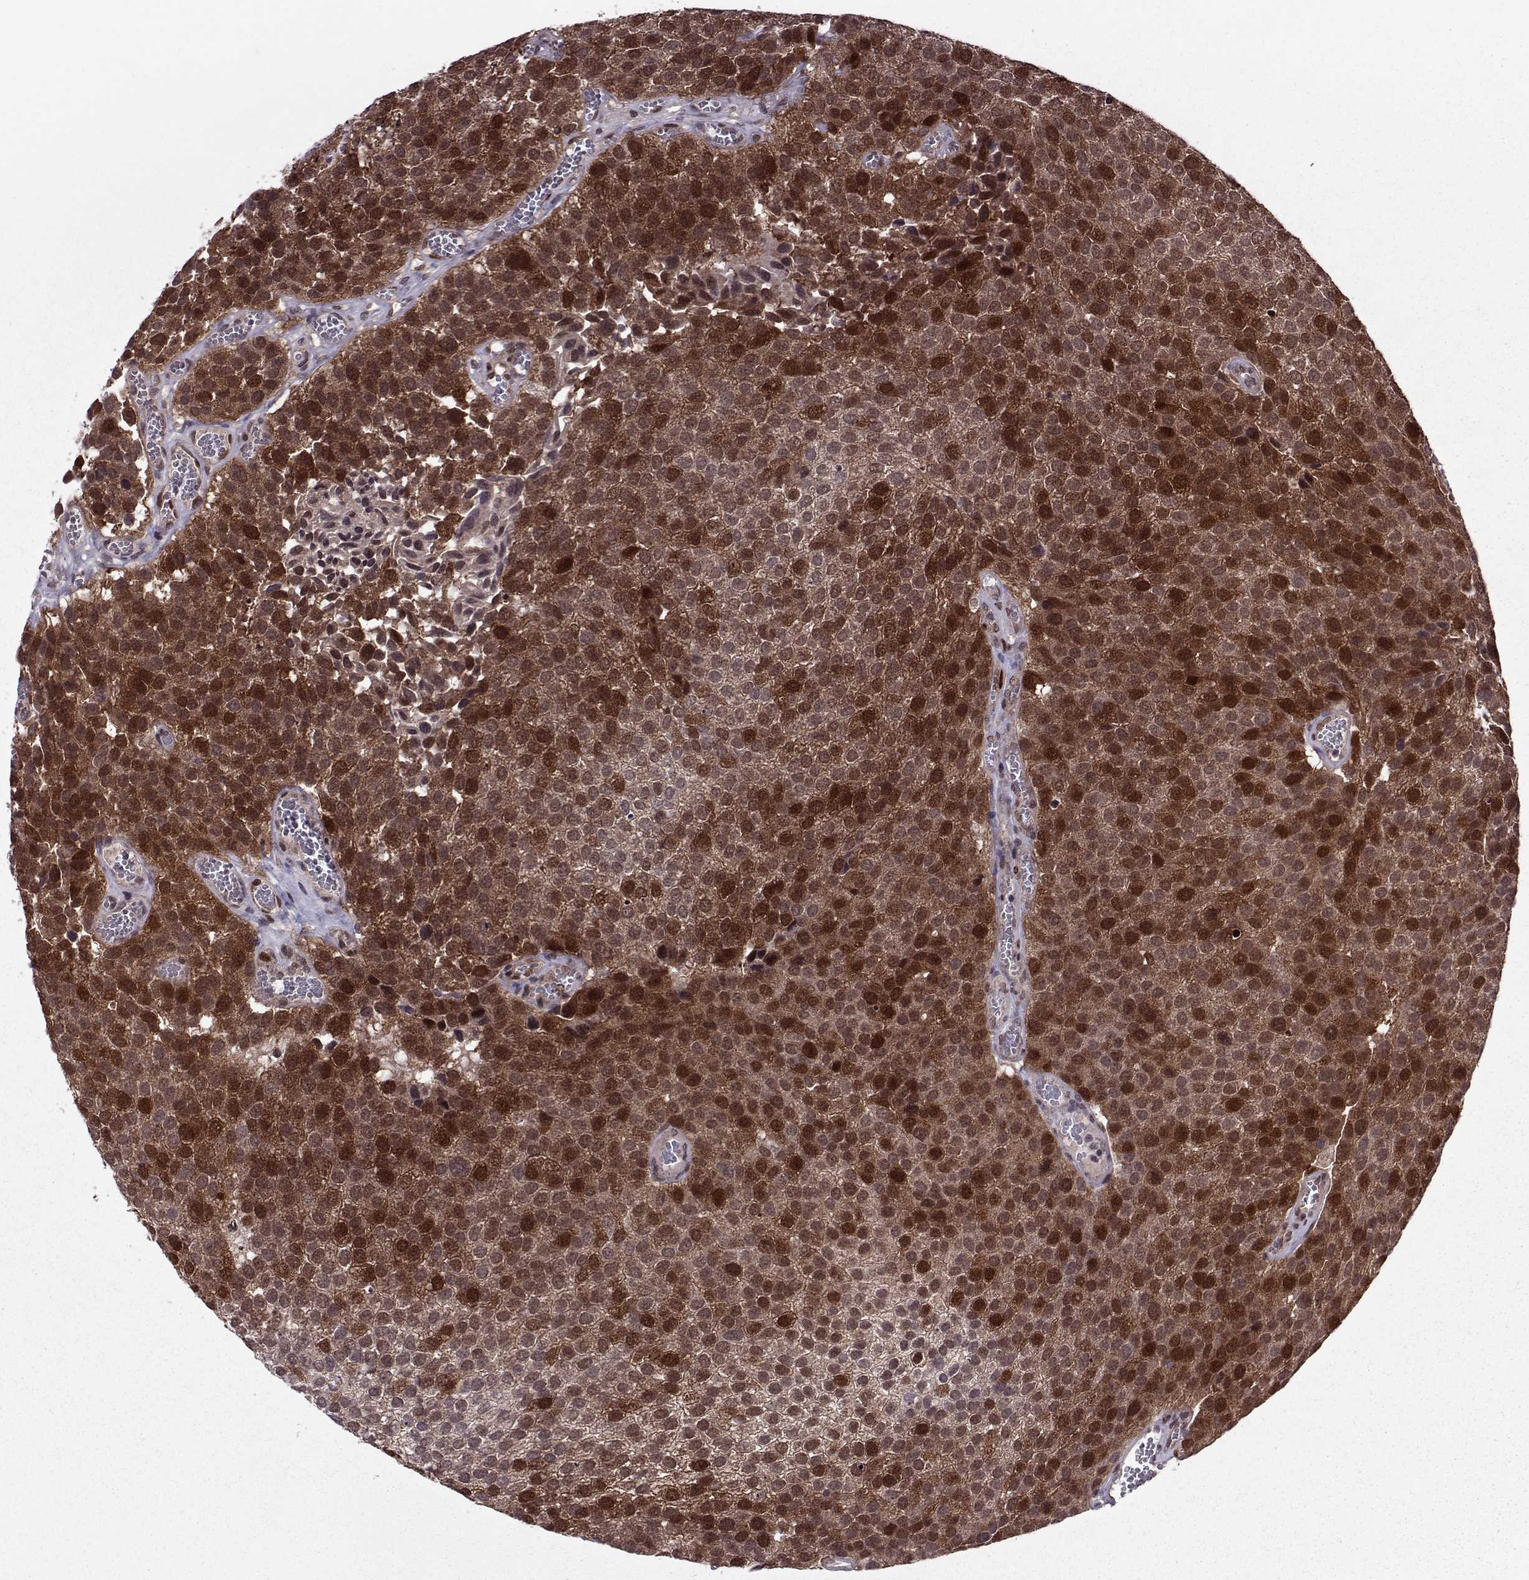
{"staining": {"intensity": "strong", "quantity": ">75%", "location": "cytoplasmic/membranous,nuclear"}, "tissue": "urothelial cancer", "cell_type": "Tumor cells", "image_type": "cancer", "snomed": [{"axis": "morphology", "description": "Urothelial carcinoma, Low grade"}, {"axis": "topography", "description": "Urinary bladder"}], "caption": "Low-grade urothelial carcinoma stained with IHC demonstrates strong cytoplasmic/membranous and nuclear expression in approximately >75% of tumor cells.", "gene": "CDK4", "patient": {"sex": "female", "age": 69}}